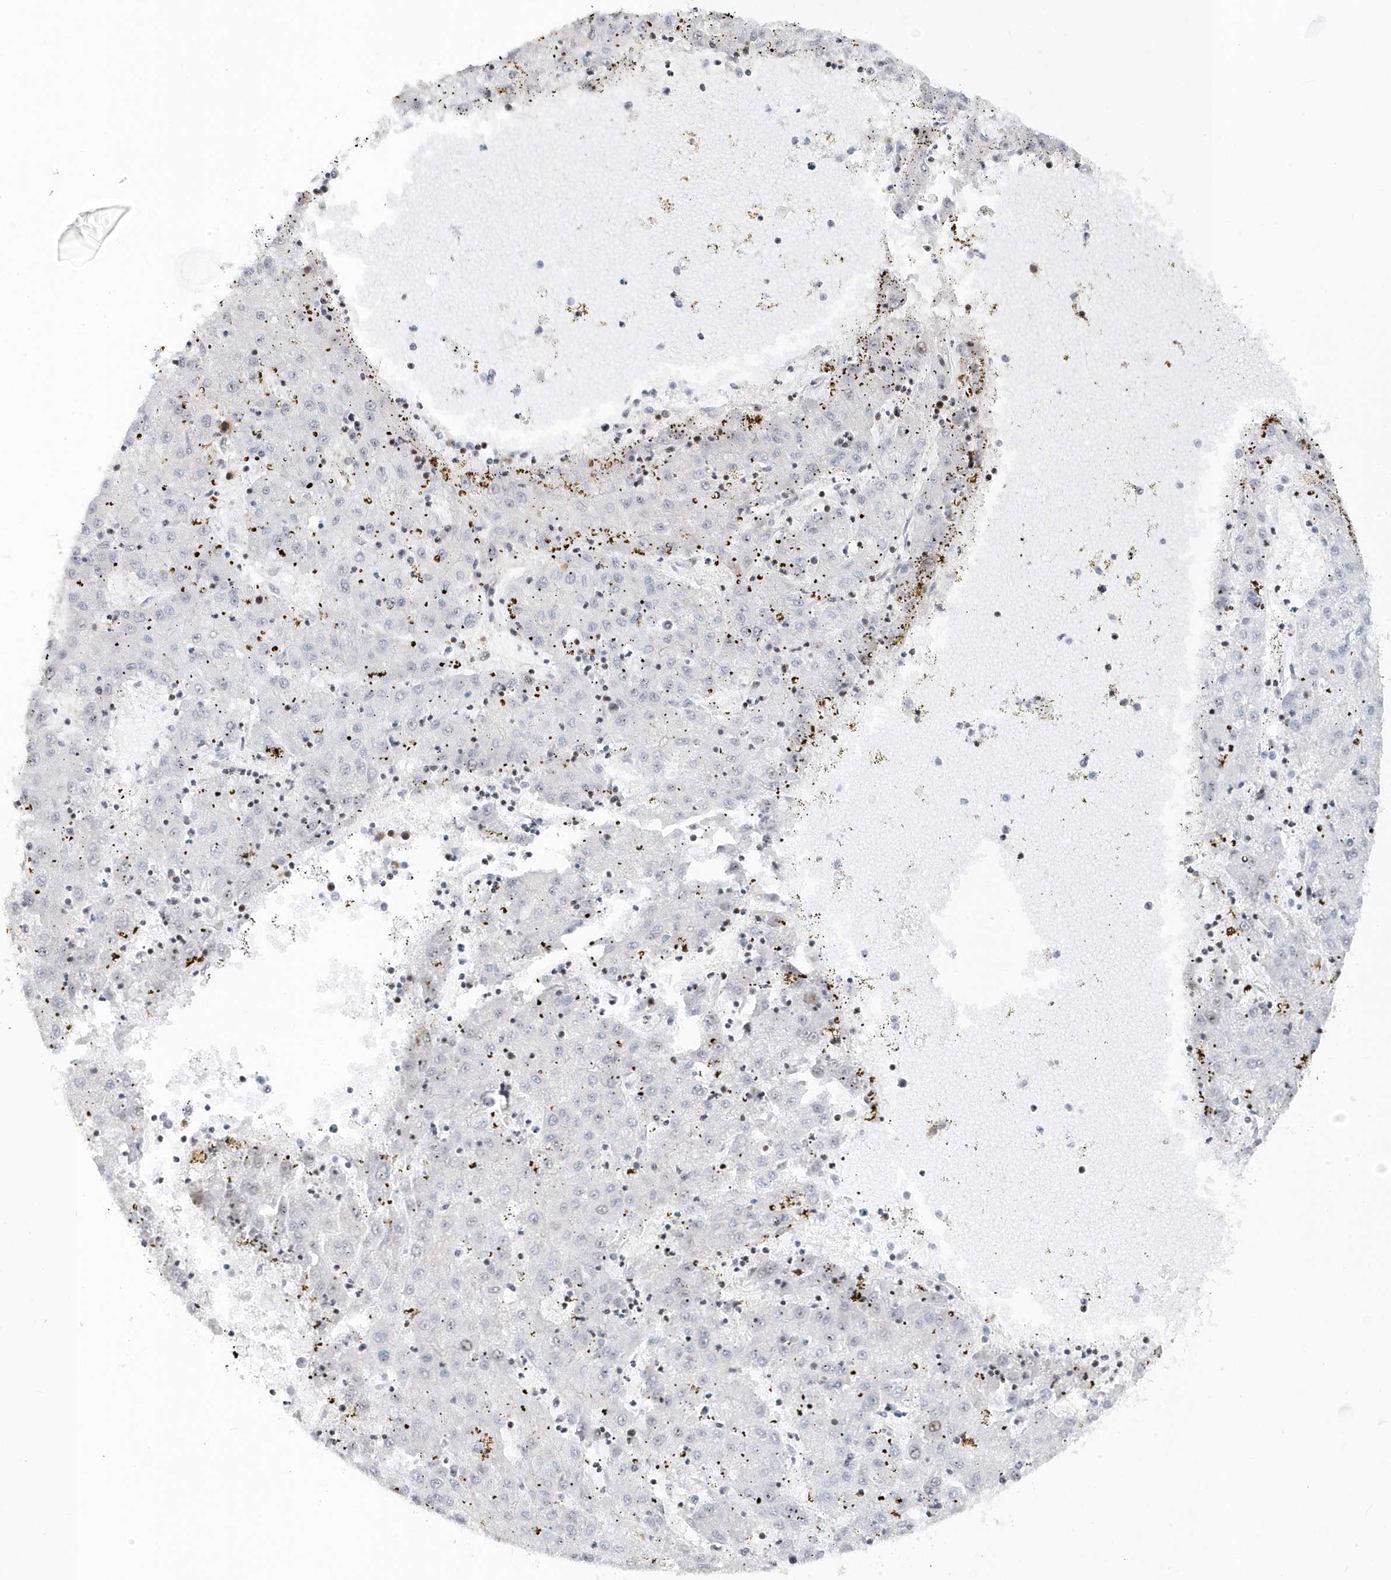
{"staining": {"intensity": "negative", "quantity": "none", "location": "none"}, "tissue": "liver cancer", "cell_type": "Tumor cells", "image_type": "cancer", "snomed": [{"axis": "morphology", "description": "Carcinoma, Hepatocellular, NOS"}, {"axis": "topography", "description": "Liver"}], "caption": "An immunohistochemistry (IHC) image of liver hepatocellular carcinoma is shown. There is no staining in tumor cells of liver hepatocellular carcinoma. The staining is performed using DAB (3,3'-diaminobenzidine) brown chromogen with nuclei counter-stained in using hematoxylin.", "gene": "MAP7D3", "patient": {"sex": "male", "age": 72}}